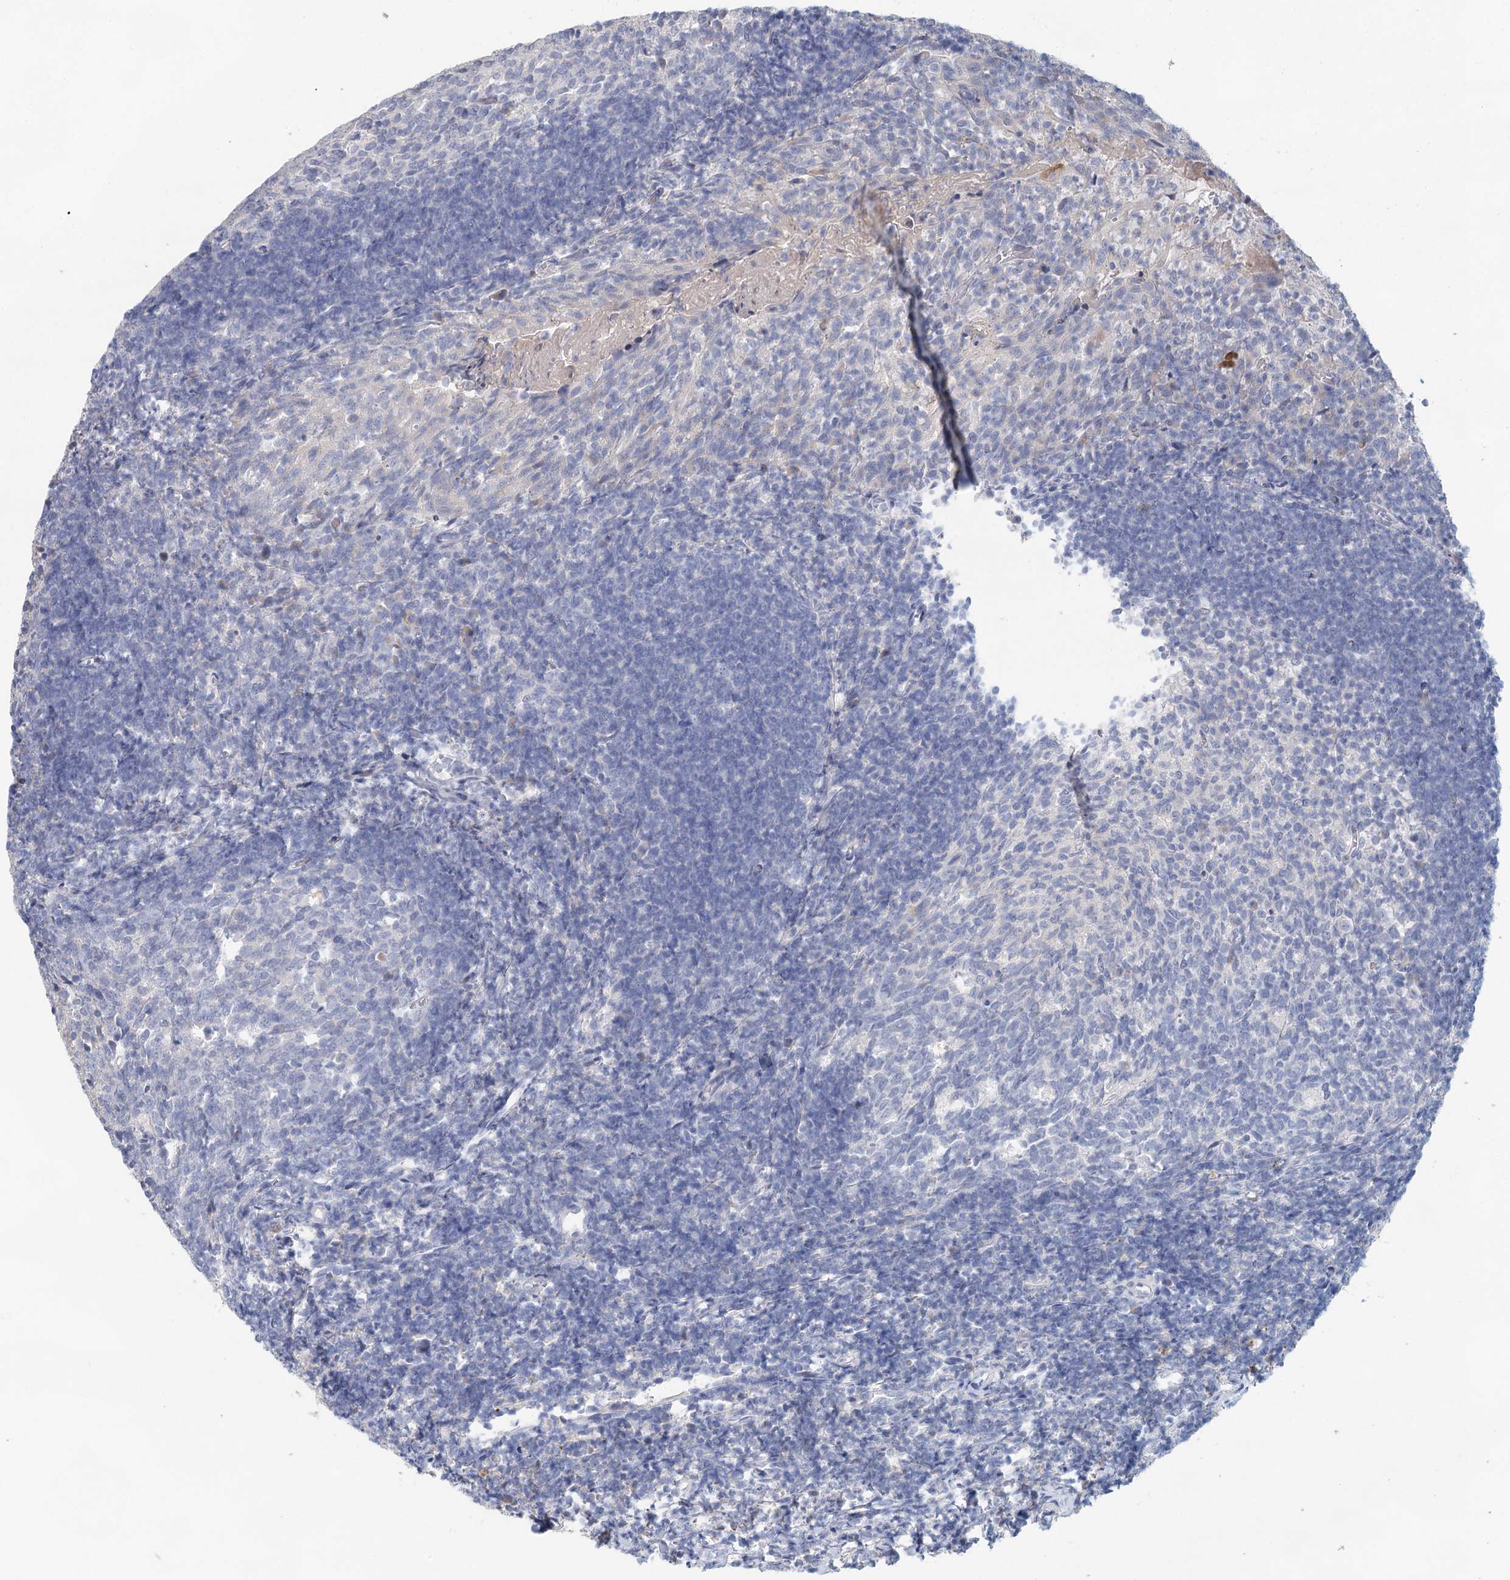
{"staining": {"intensity": "negative", "quantity": "none", "location": "none"}, "tissue": "tonsil", "cell_type": "Germinal center cells", "image_type": "normal", "snomed": [{"axis": "morphology", "description": "Normal tissue, NOS"}, {"axis": "topography", "description": "Tonsil"}], "caption": "Immunohistochemistry image of benign human tonsil stained for a protein (brown), which exhibits no positivity in germinal center cells. The staining was performed using DAB to visualize the protein expression in brown, while the nuclei were stained in blue with hematoxylin (Magnification: 20x).", "gene": "SLC19A3", "patient": {"sex": "female", "age": 10}}